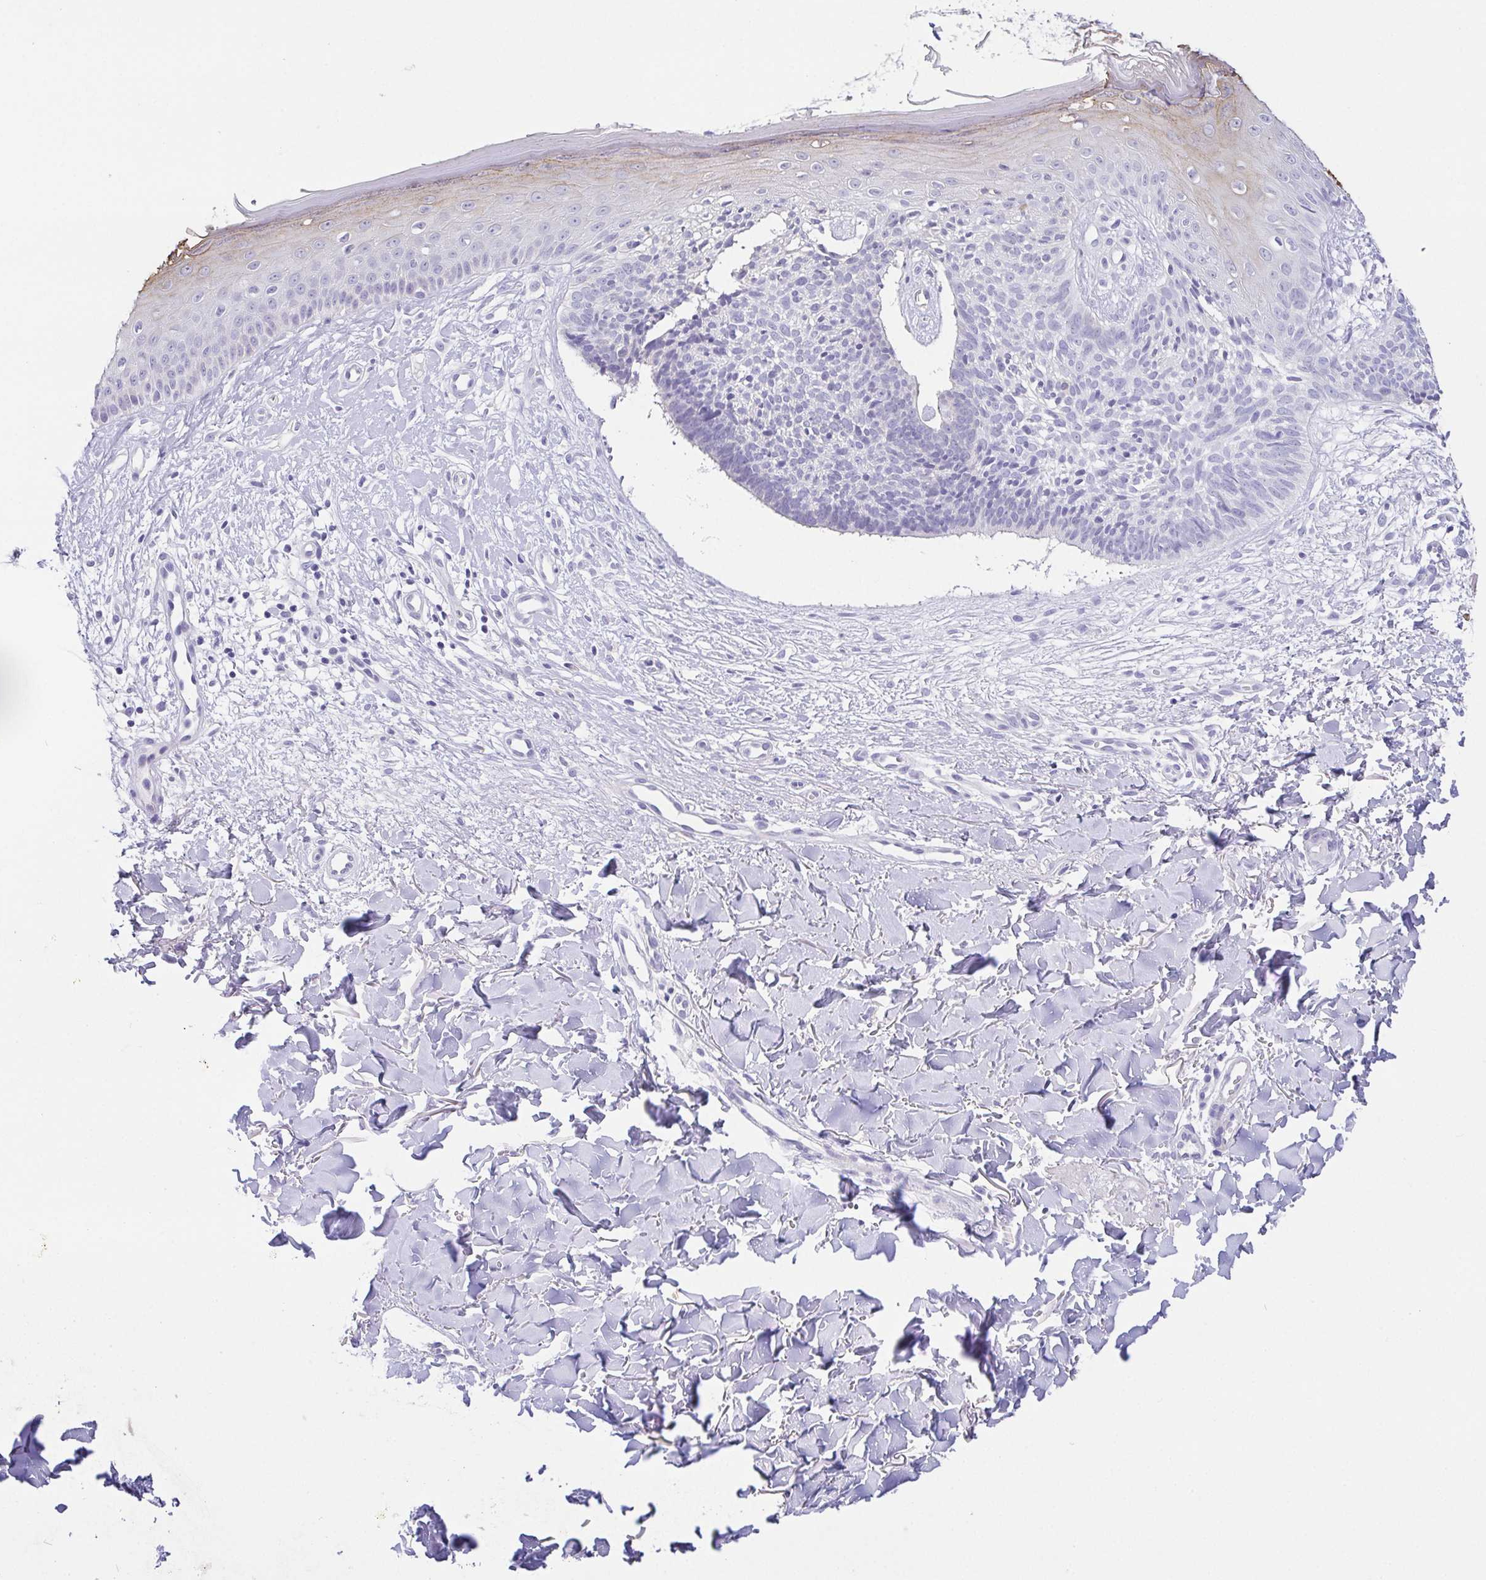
{"staining": {"intensity": "negative", "quantity": "none", "location": "none"}, "tissue": "skin cancer", "cell_type": "Tumor cells", "image_type": "cancer", "snomed": [{"axis": "morphology", "description": "Basal cell carcinoma"}, {"axis": "topography", "description": "Skin"}], "caption": "An IHC micrograph of skin basal cell carcinoma is shown. There is no staining in tumor cells of skin basal cell carcinoma.", "gene": "HAPLN2", "patient": {"sex": "male", "age": 51}}